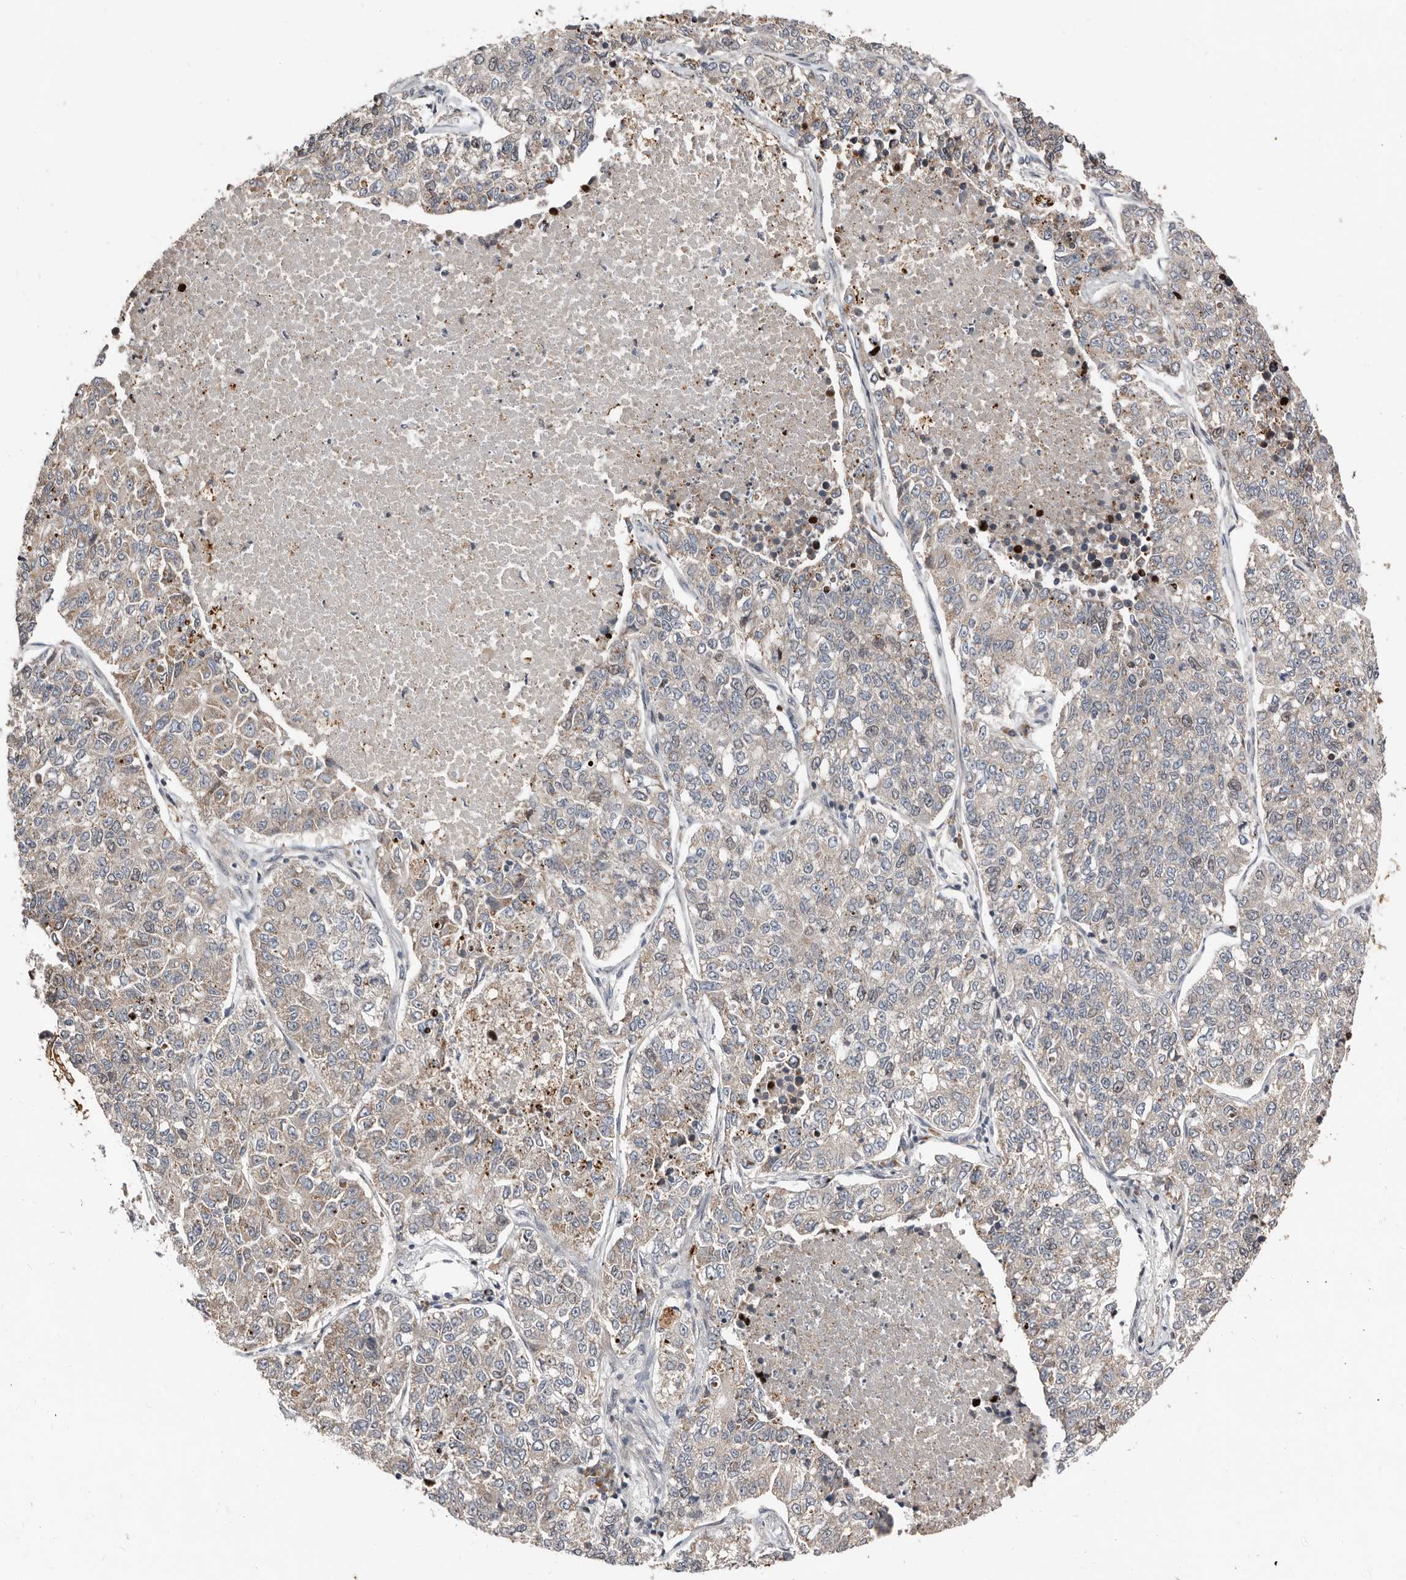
{"staining": {"intensity": "weak", "quantity": "<25%", "location": "cytoplasmic/membranous"}, "tissue": "lung cancer", "cell_type": "Tumor cells", "image_type": "cancer", "snomed": [{"axis": "morphology", "description": "Adenocarcinoma, NOS"}, {"axis": "topography", "description": "Lung"}], "caption": "IHC photomicrograph of neoplastic tissue: human lung adenocarcinoma stained with DAB demonstrates no significant protein staining in tumor cells.", "gene": "SMYD4", "patient": {"sex": "male", "age": 49}}